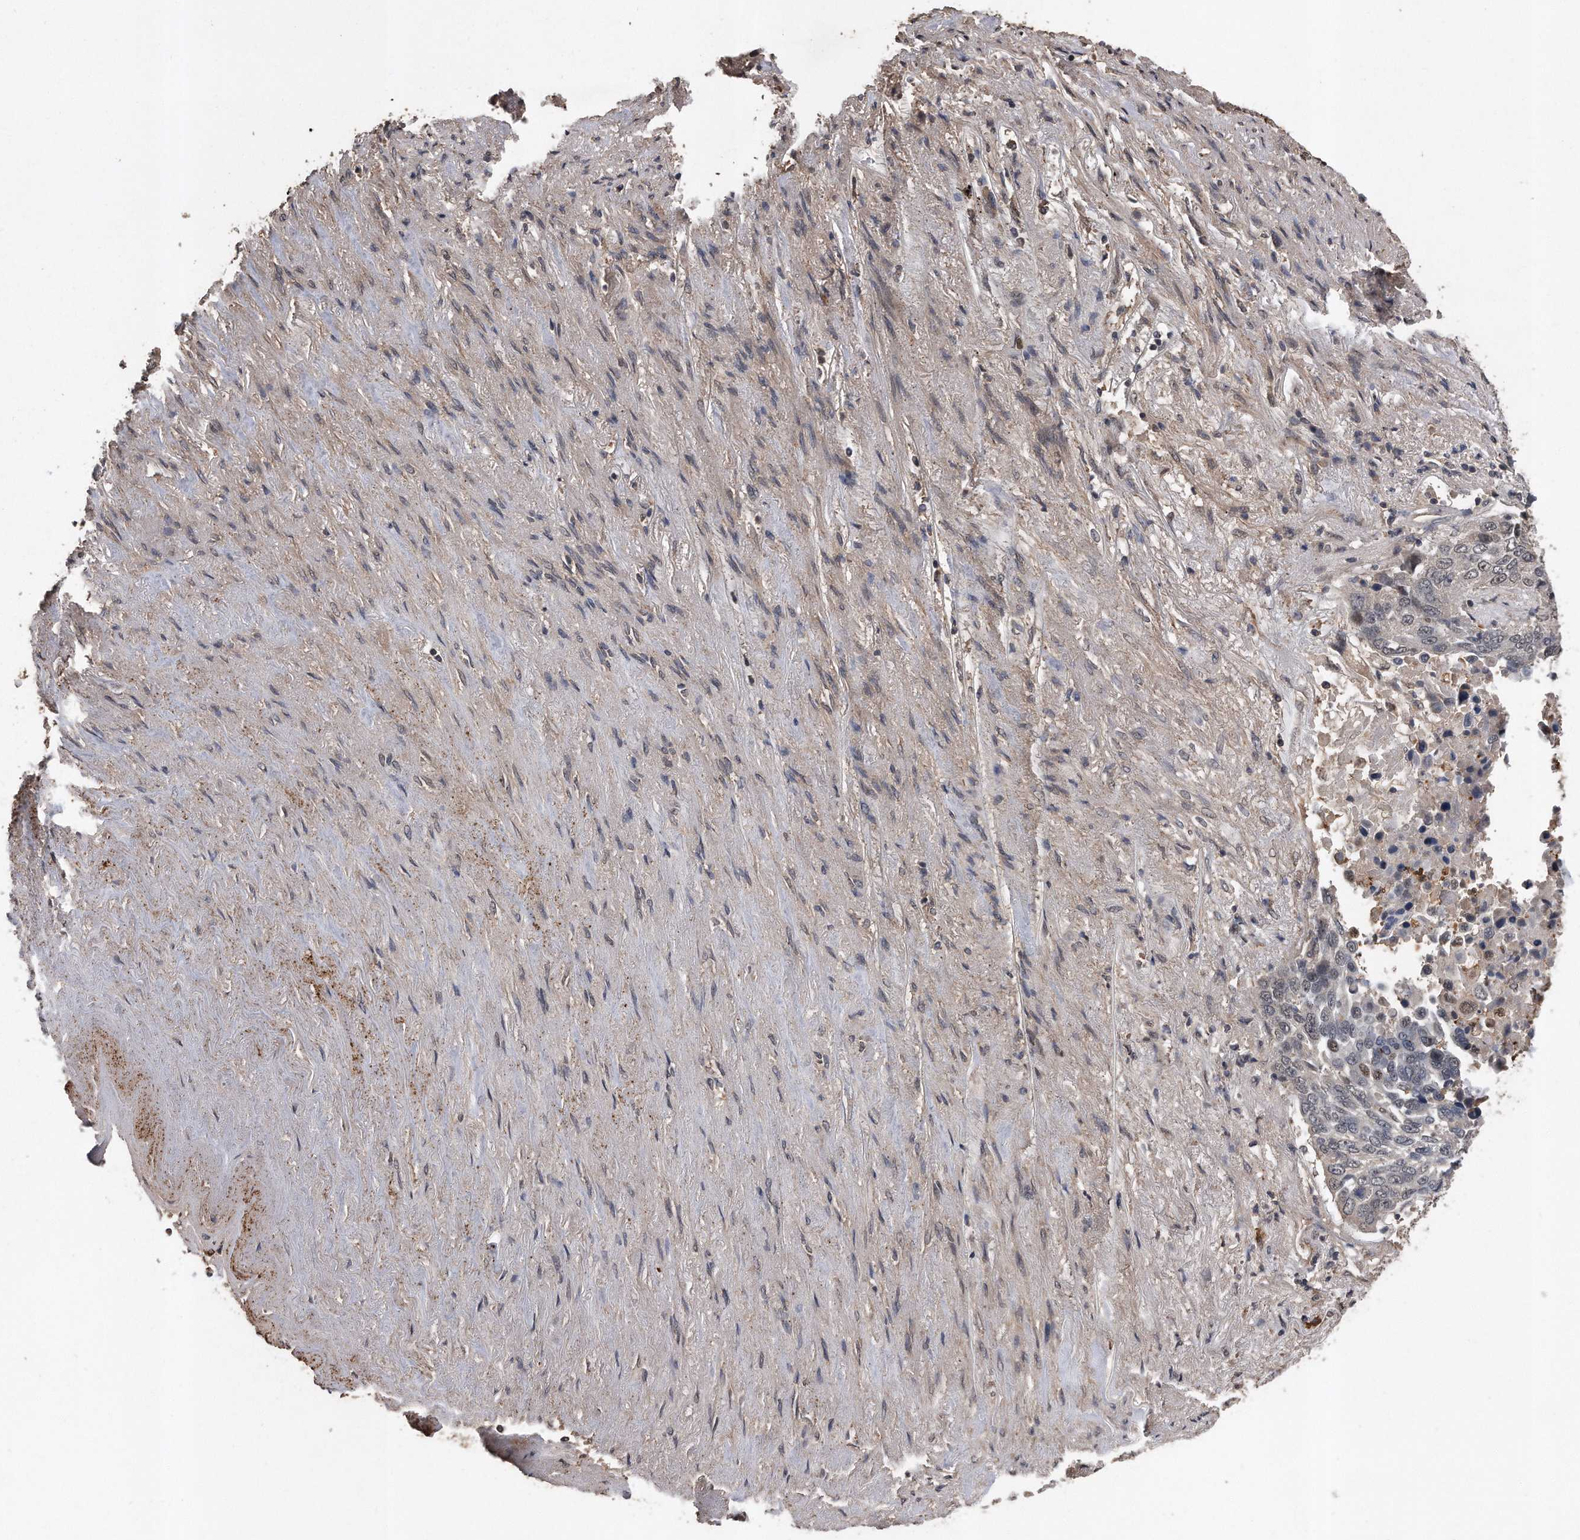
{"staining": {"intensity": "weak", "quantity": "<25%", "location": "nuclear"}, "tissue": "lung cancer", "cell_type": "Tumor cells", "image_type": "cancer", "snomed": [{"axis": "morphology", "description": "Squamous cell carcinoma, NOS"}, {"axis": "topography", "description": "Lung"}], "caption": "DAB immunohistochemical staining of human lung squamous cell carcinoma demonstrates no significant staining in tumor cells.", "gene": "PELO", "patient": {"sex": "male", "age": 66}}